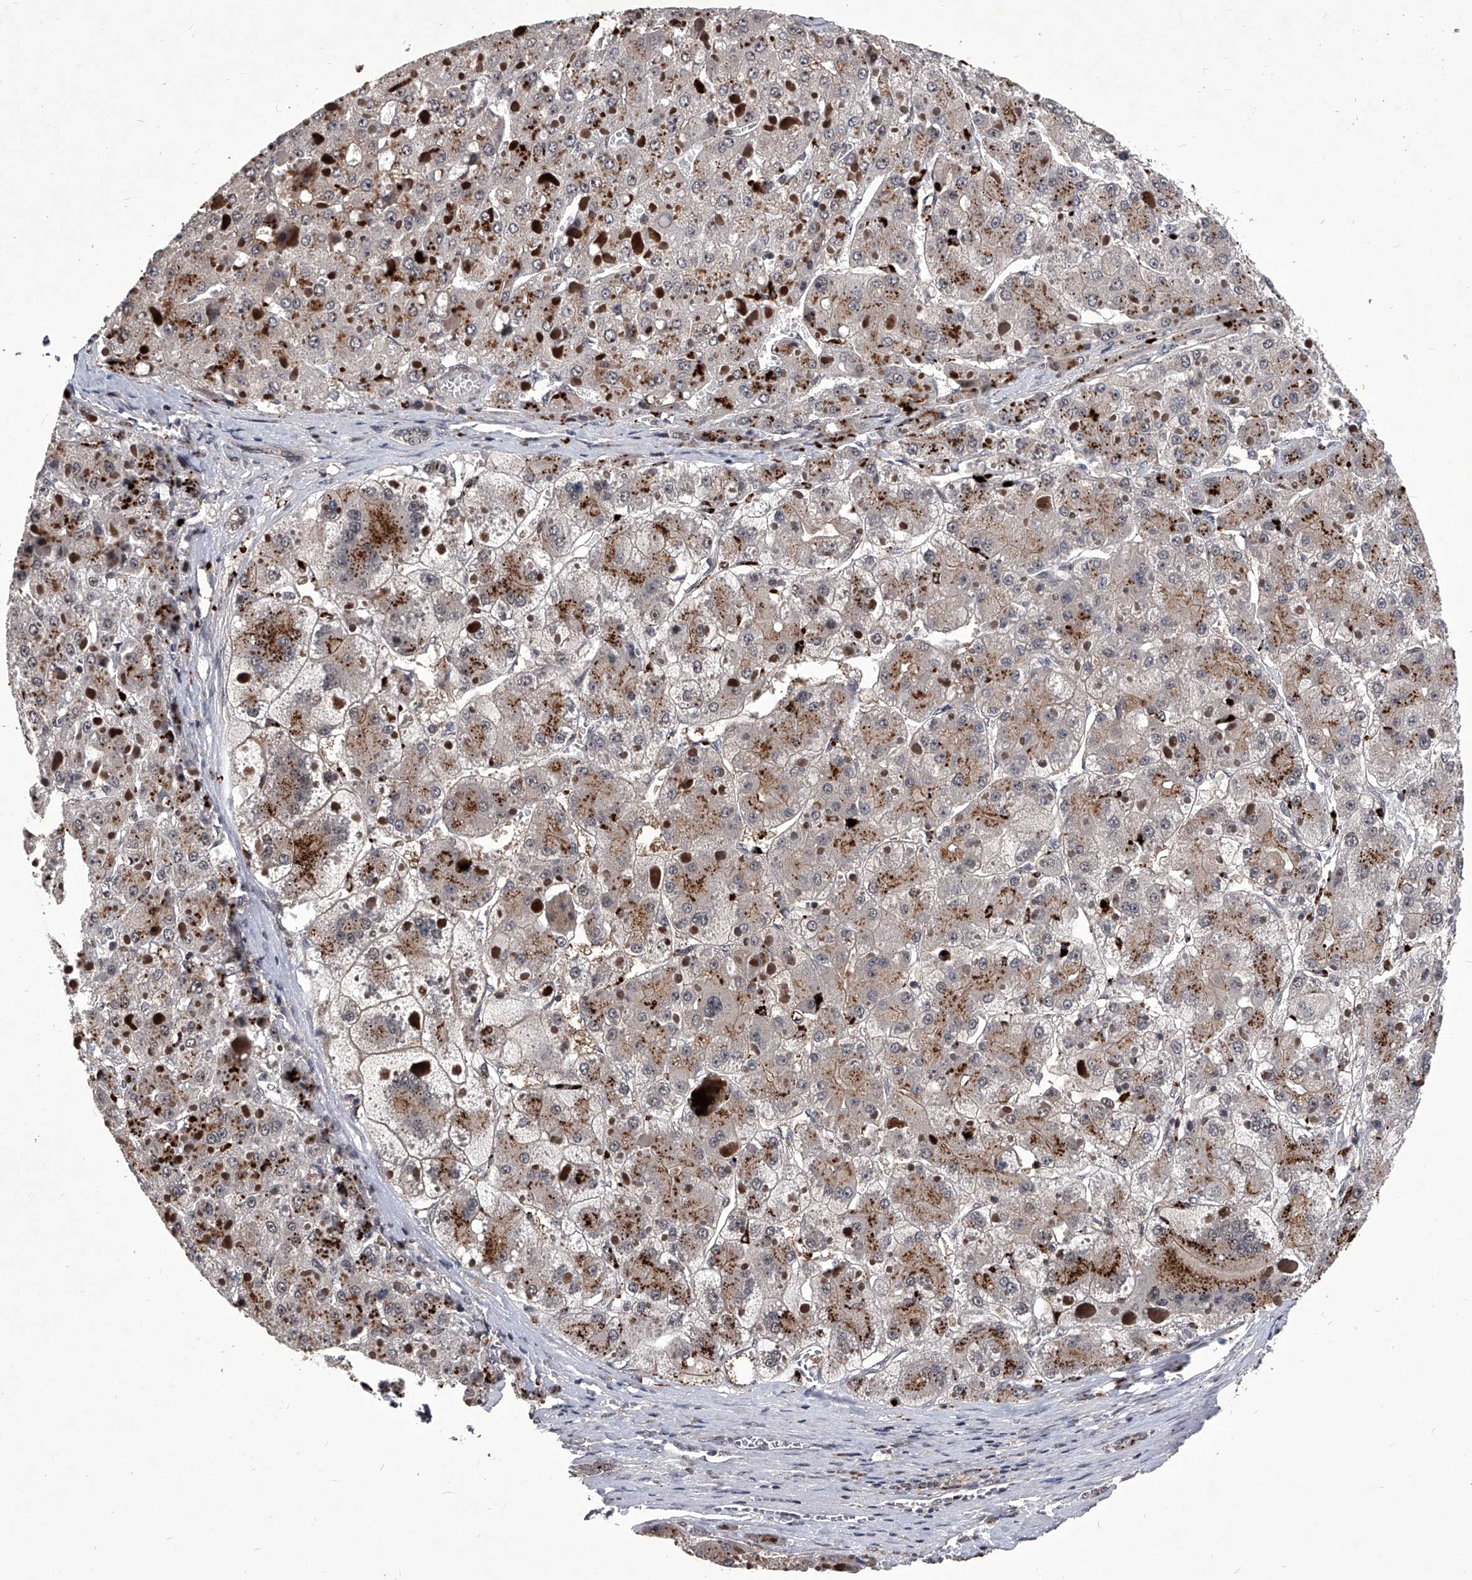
{"staining": {"intensity": "moderate", "quantity": "25%-75%", "location": "cytoplasmic/membranous"}, "tissue": "liver cancer", "cell_type": "Tumor cells", "image_type": "cancer", "snomed": [{"axis": "morphology", "description": "Carcinoma, Hepatocellular, NOS"}, {"axis": "topography", "description": "Liver"}], "caption": "Hepatocellular carcinoma (liver) was stained to show a protein in brown. There is medium levels of moderate cytoplasmic/membranous staining in about 25%-75% of tumor cells.", "gene": "CMTR1", "patient": {"sex": "female", "age": 73}}